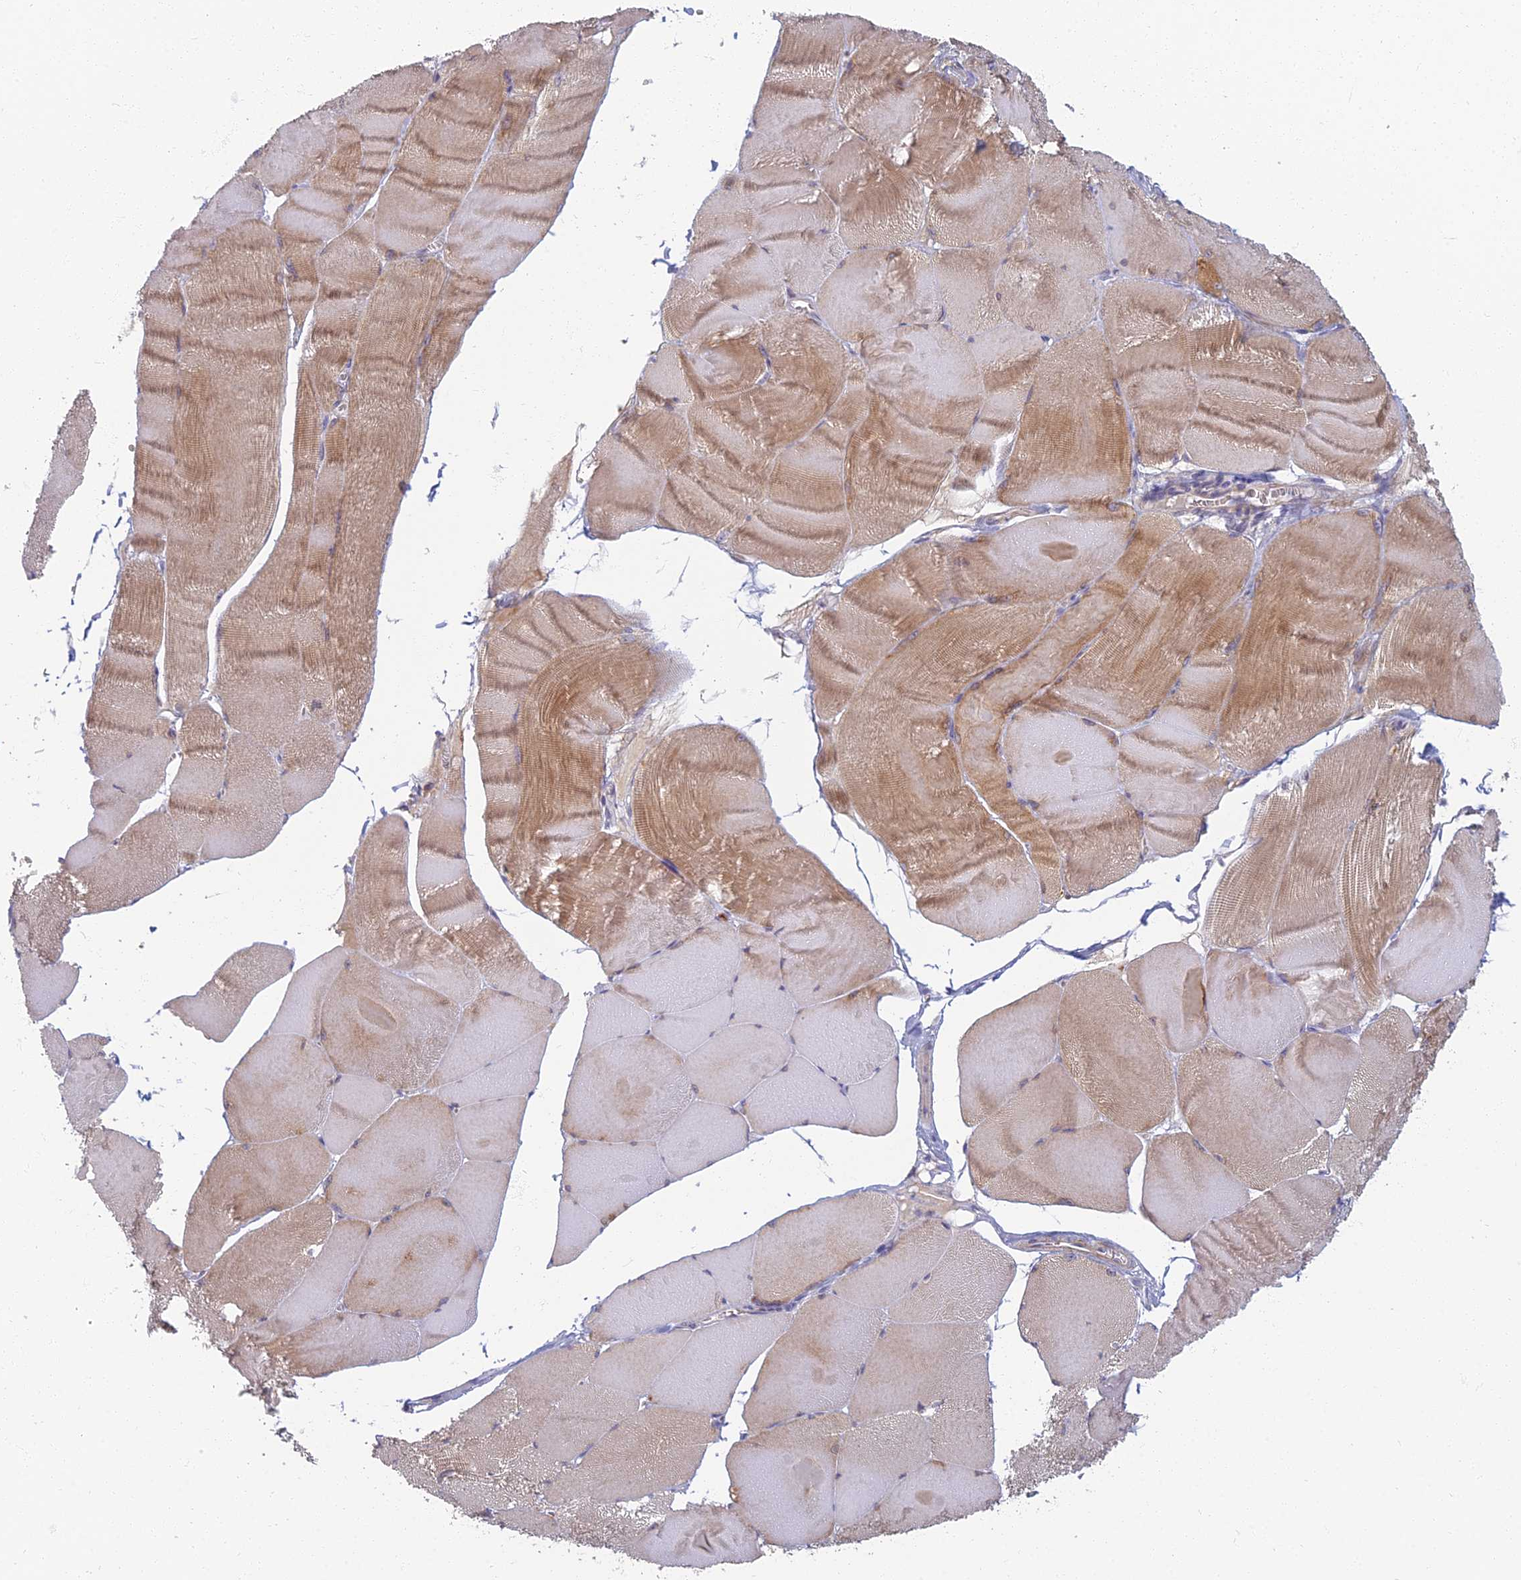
{"staining": {"intensity": "moderate", "quantity": "25%-75%", "location": "cytoplasmic/membranous"}, "tissue": "skeletal muscle", "cell_type": "Myocytes", "image_type": "normal", "snomed": [{"axis": "morphology", "description": "Normal tissue, NOS"}, {"axis": "morphology", "description": "Basal cell carcinoma"}, {"axis": "topography", "description": "Skeletal muscle"}], "caption": "The micrograph shows immunohistochemical staining of normal skeletal muscle. There is moderate cytoplasmic/membranous expression is seen in about 25%-75% of myocytes. The protein is shown in brown color, while the nuclei are stained blue.", "gene": "PROX2", "patient": {"sex": "female", "age": 64}}